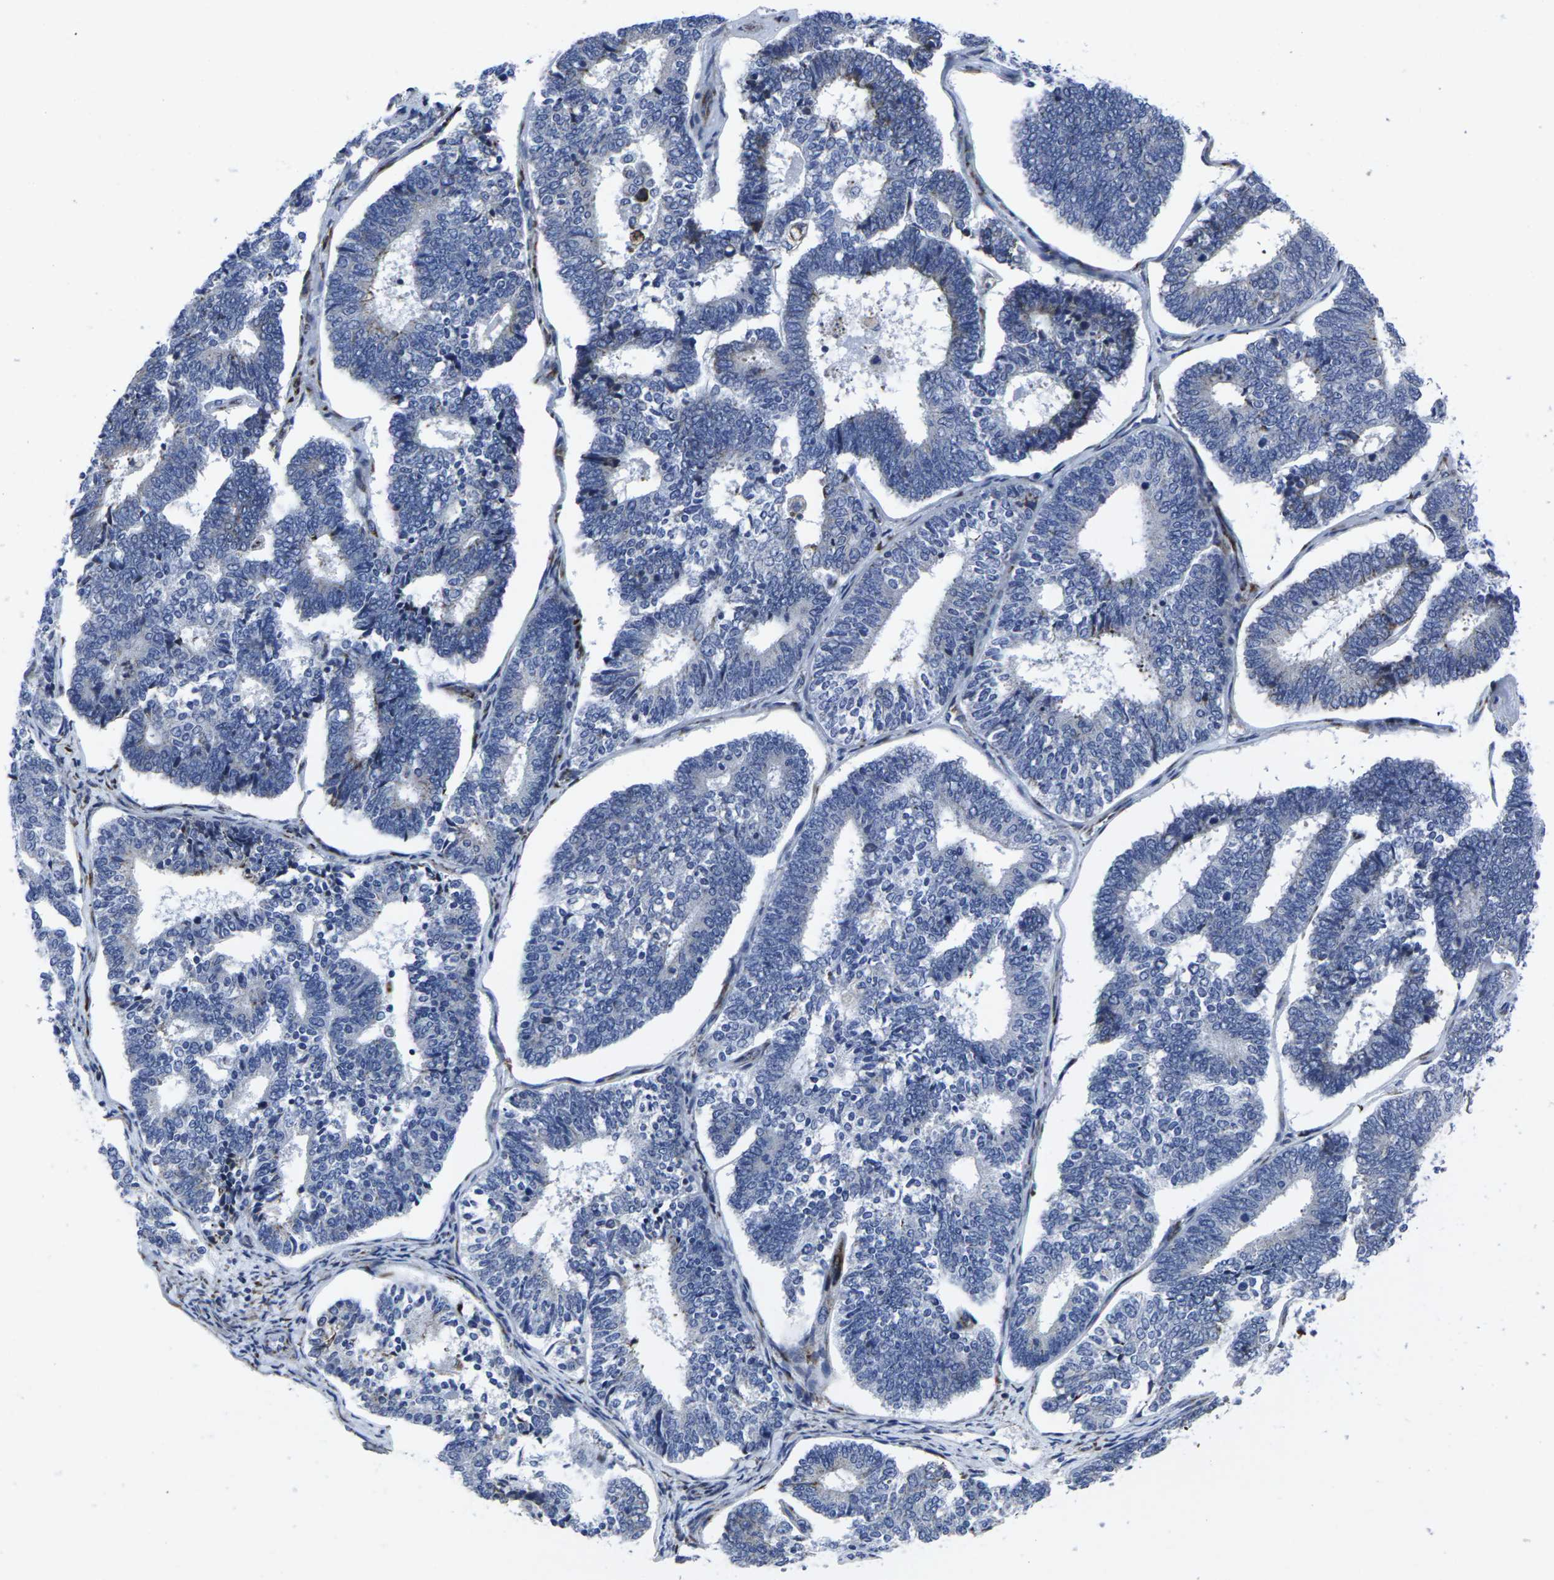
{"staining": {"intensity": "moderate", "quantity": "<25%", "location": "cytoplasmic/membranous"}, "tissue": "endometrial cancer", "cell_type": "Tumor cells", "image_type": "cancer", "snomed": [{"axis": "morphology", "description": "Adenocarcinoma, NOS"}, {"axis": "topography", "description": "Endometrium"}], "caption": "Brown immunohistochemical staining in human endometrial adenocarcinoma exhibits moderate cytoplasmic/membranous staining in about <25% of tumor cells.", "gene": "RPN1", "patient": {"sex": "female", "age": 70}}